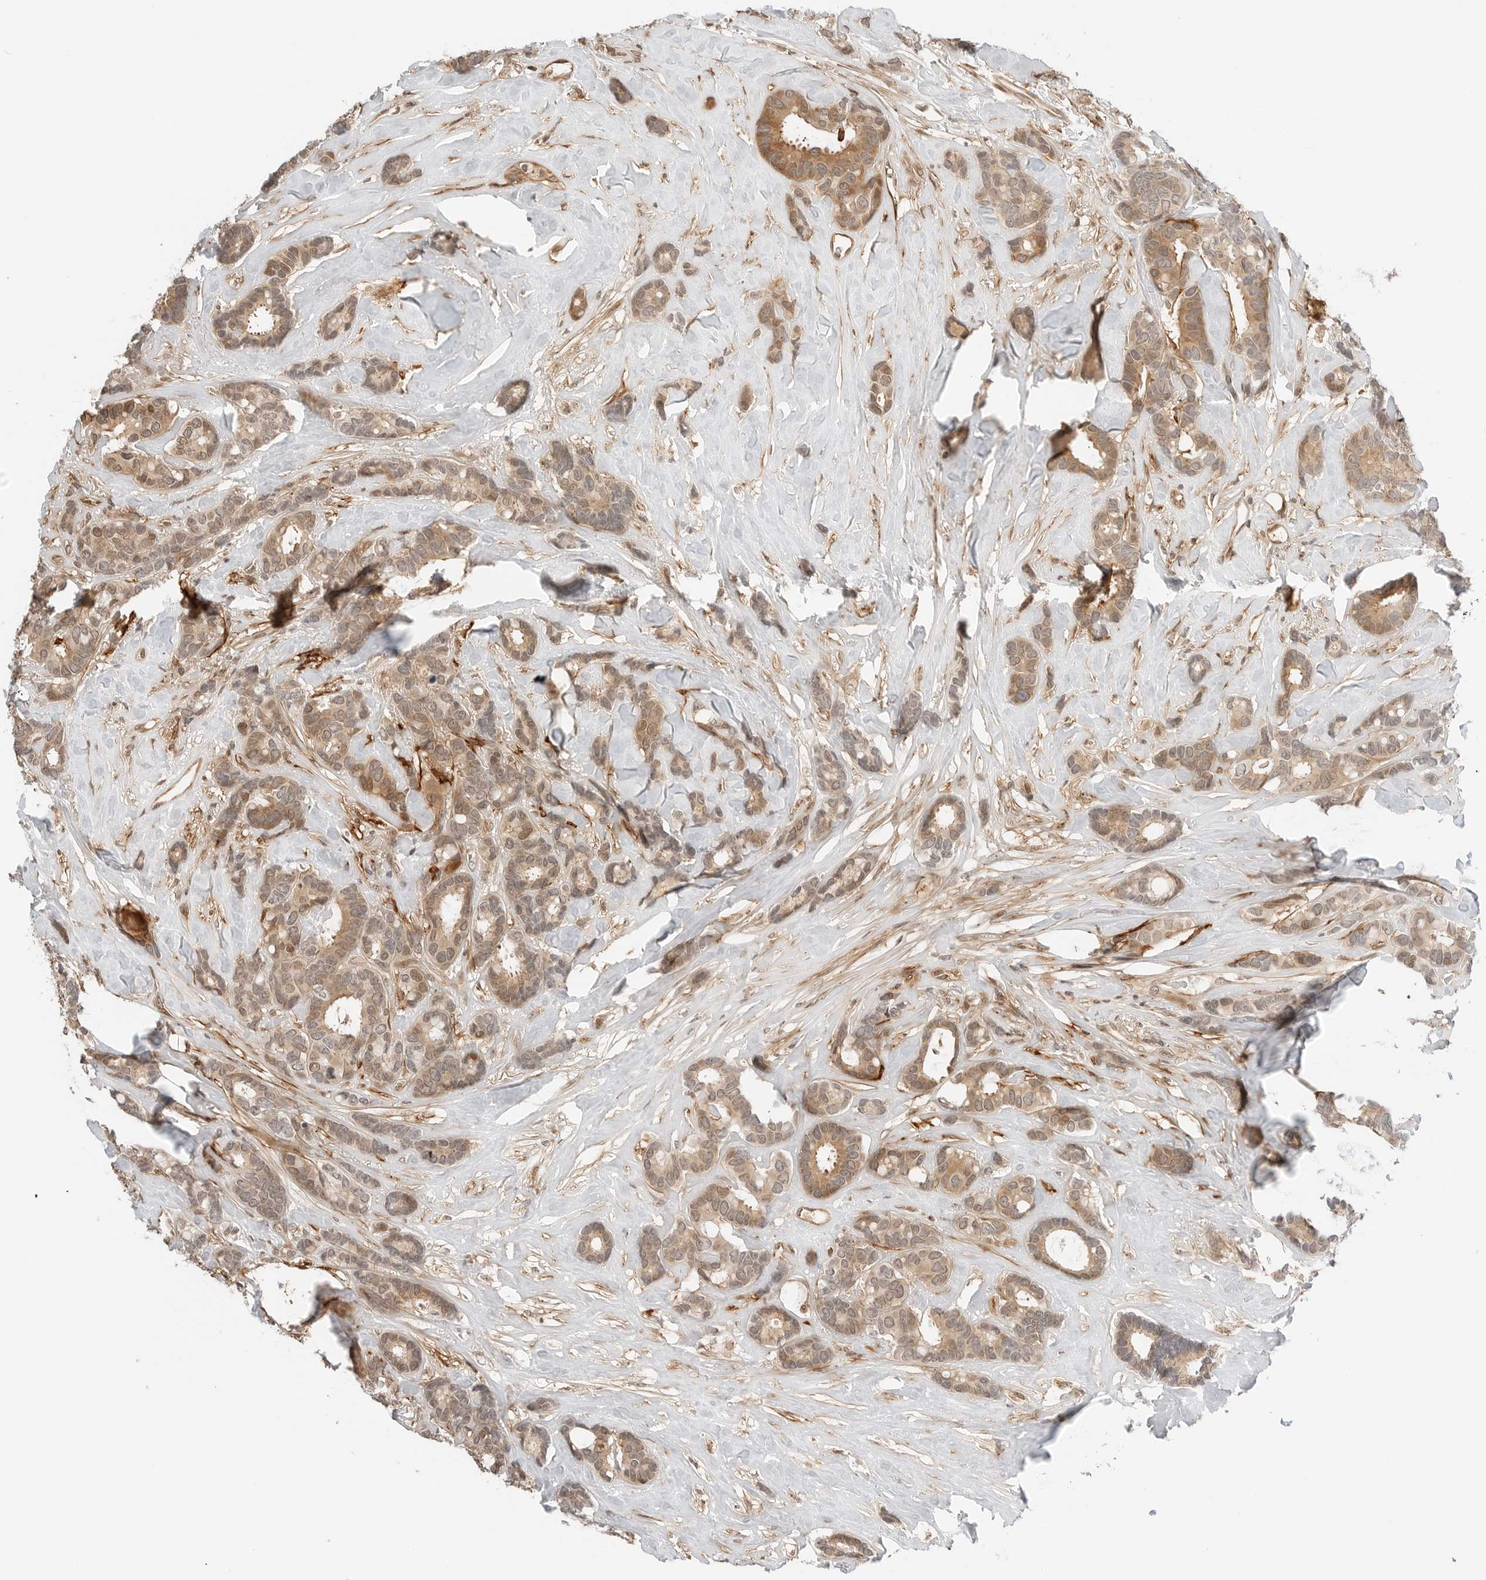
{"staining": {"intensity": "weak", "quantity": ">75%", "location": "cytoplasmic/membranous,nuclear"}, "tissue": "breast cancer", "cell_type": "Tumor cells", "image_type": "cancer", "snomed": [{"axis": "morphology", "description": "Duct carcinoma"}, {"axis": "topography", "description": "Breast"}], "caption": "Immunohistochemical staining of human breast cancer shows low levels of weak cytoplasmic/membranous and nuclear protein expression in about >75% of tumor cells. (DAB = brown stain, brightfield microscopy at high magnification).", "gene": "GEM", "patient": {"sex": "female", "age": 87}}